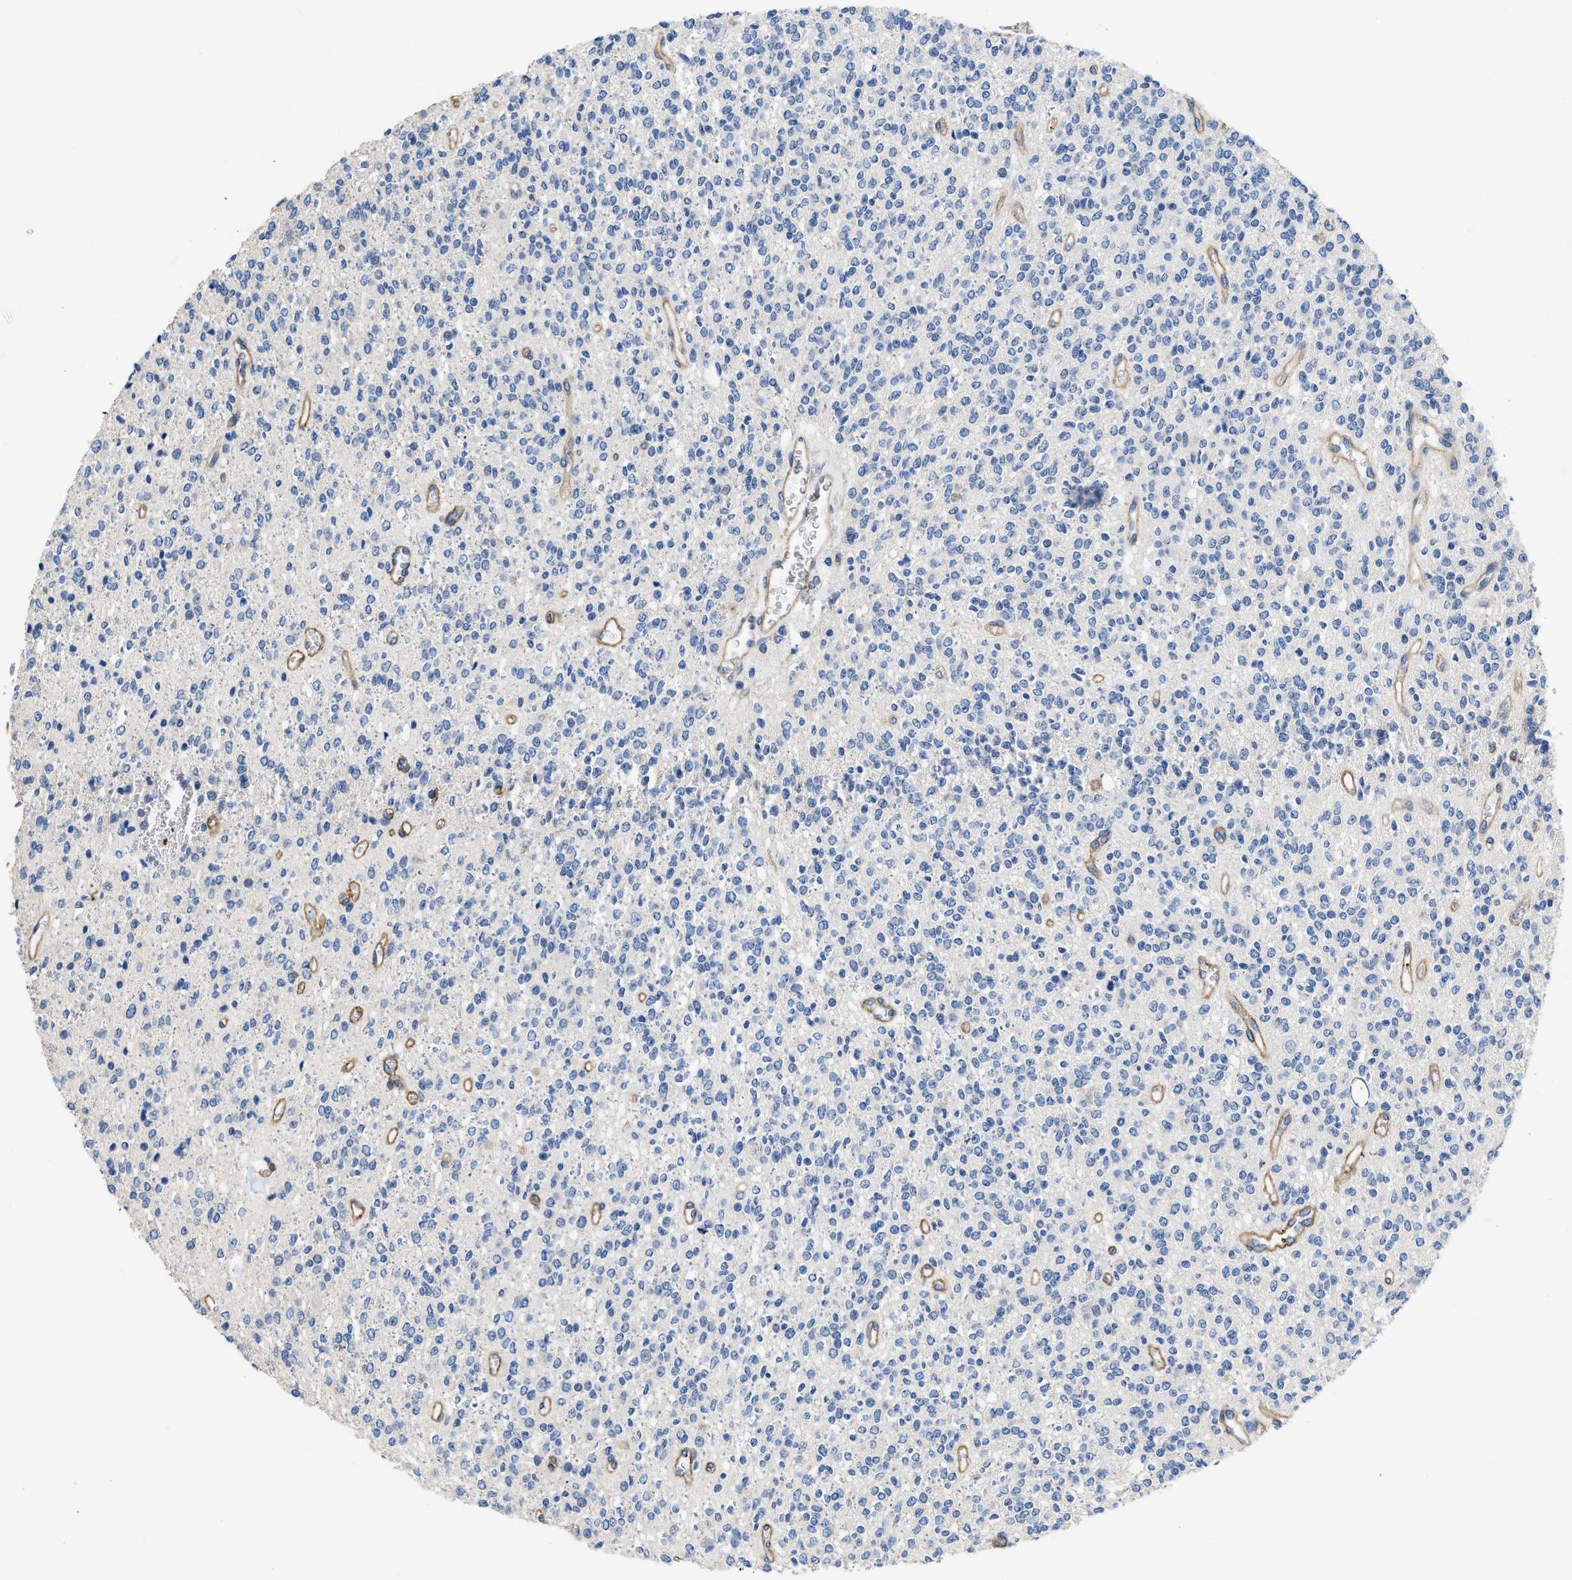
{"staining": {"intensity": "negative", "quantity": "none", "location": "none"}, "tissue": "glioma", "cell_type": "Tumor cells", "image_type": "cancer", "snomed": [{"axis": "morphology", "description": "Glioma, malignant, High grade"}, {"axis": "topography", "description": "Brain"}], "caption": "An IHC photomicrograph of glioma is shown. There is no staining in tumor cells of glioma.", "gene": "C22orf42", "patient": {"sex": "male", "age": 34}}